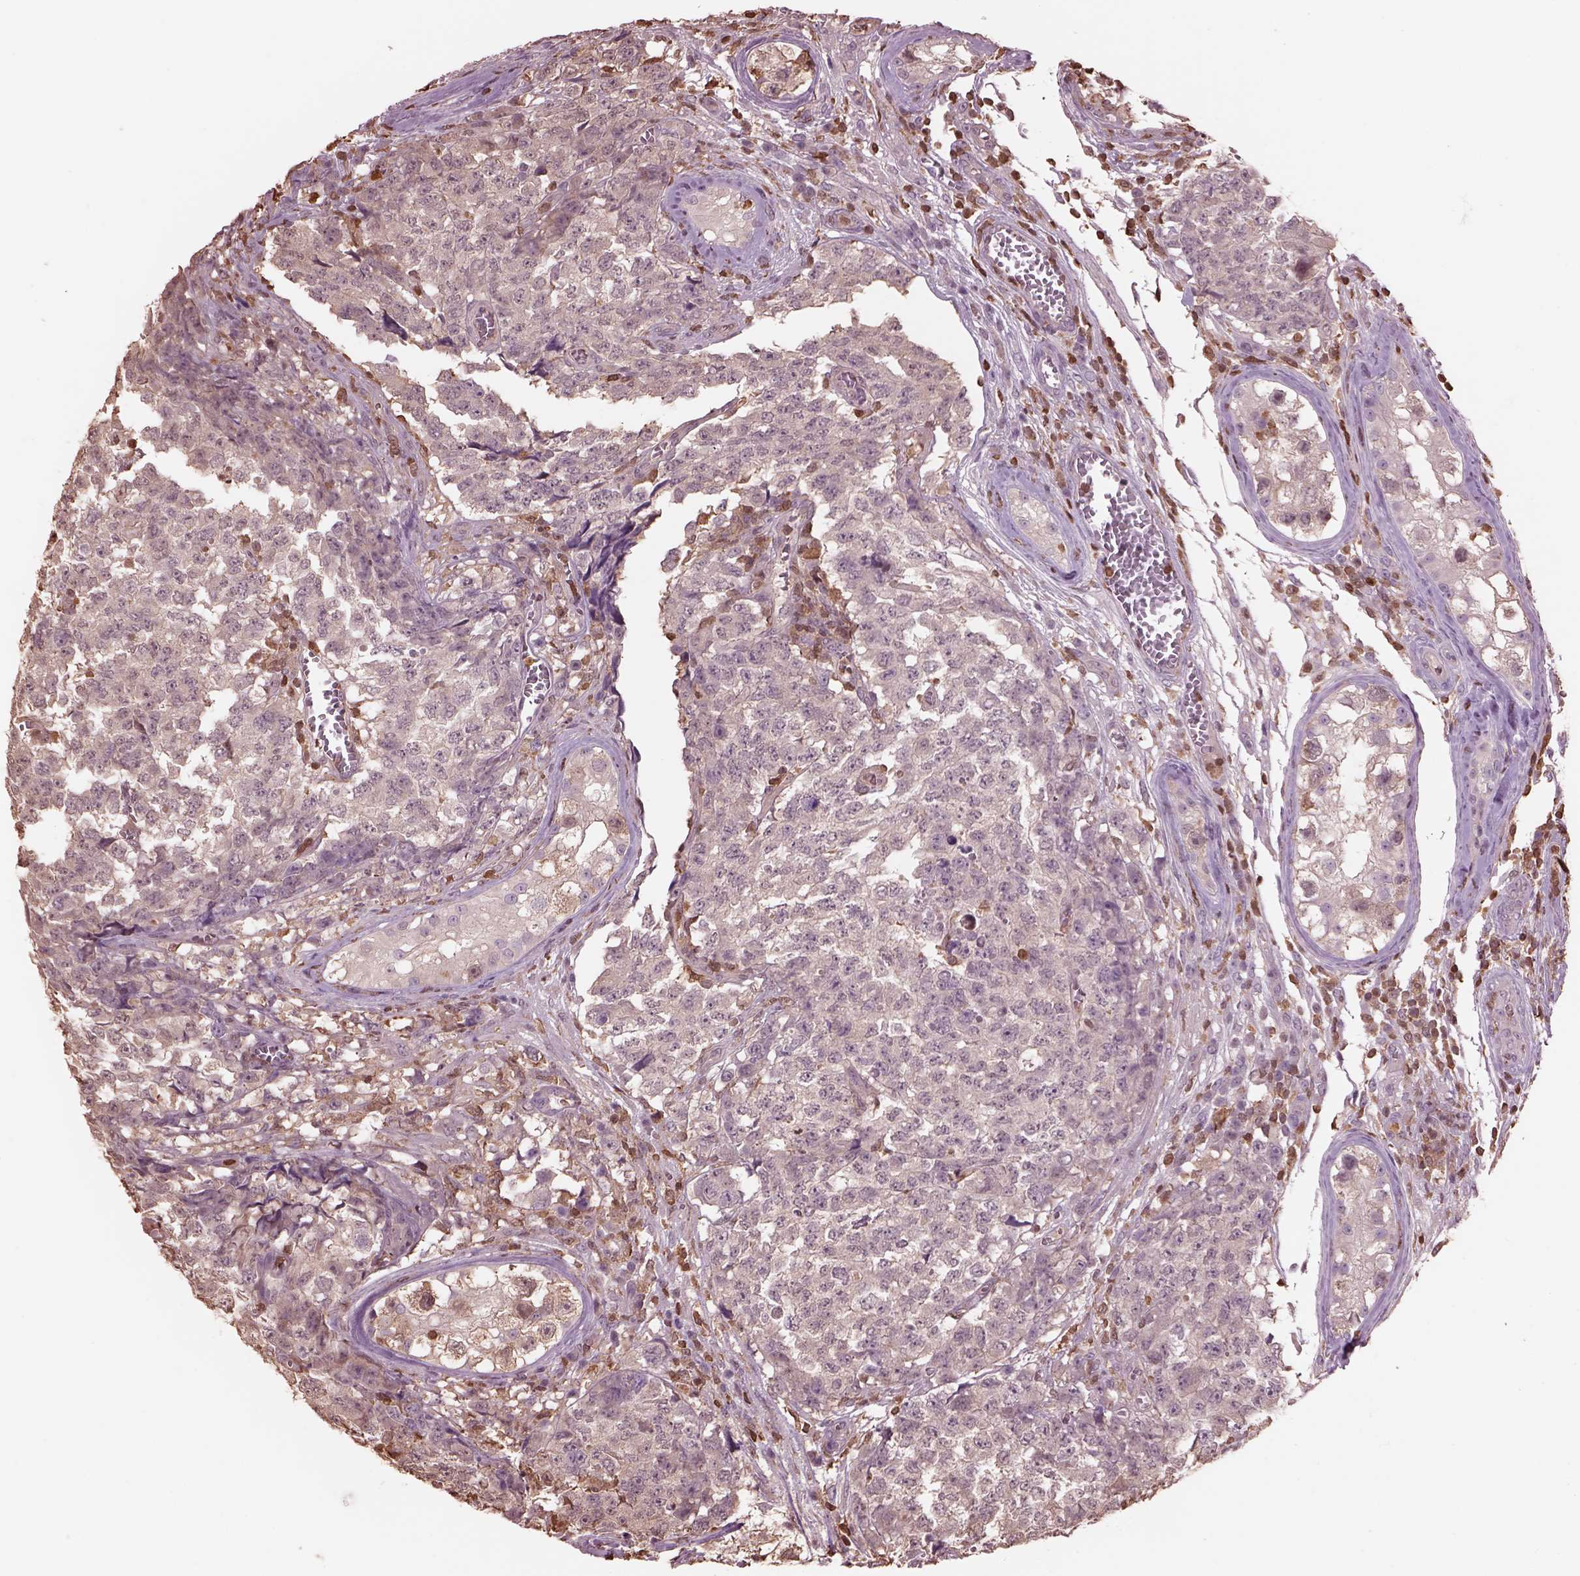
{"staining": {"intensity": "weak", "quantity": "<25%", "location": "cytoplasmic/membranous"}, "tissue": "testis cancer", "cell_type": "Tumor cells", "image_type": "cancer", "snomed": [{"axis": "morphology", "description": "Carcinoma, Embryonal, NOS"}, {"axis": "topography", "description": "Testis"}], "caption": "Testis embryonal carcinoma was stained to show a protein in brown. There is no significant positivity in tumor cells.", "gene": "IL31RA", "patient": {"sex": "male", "age": 23}}